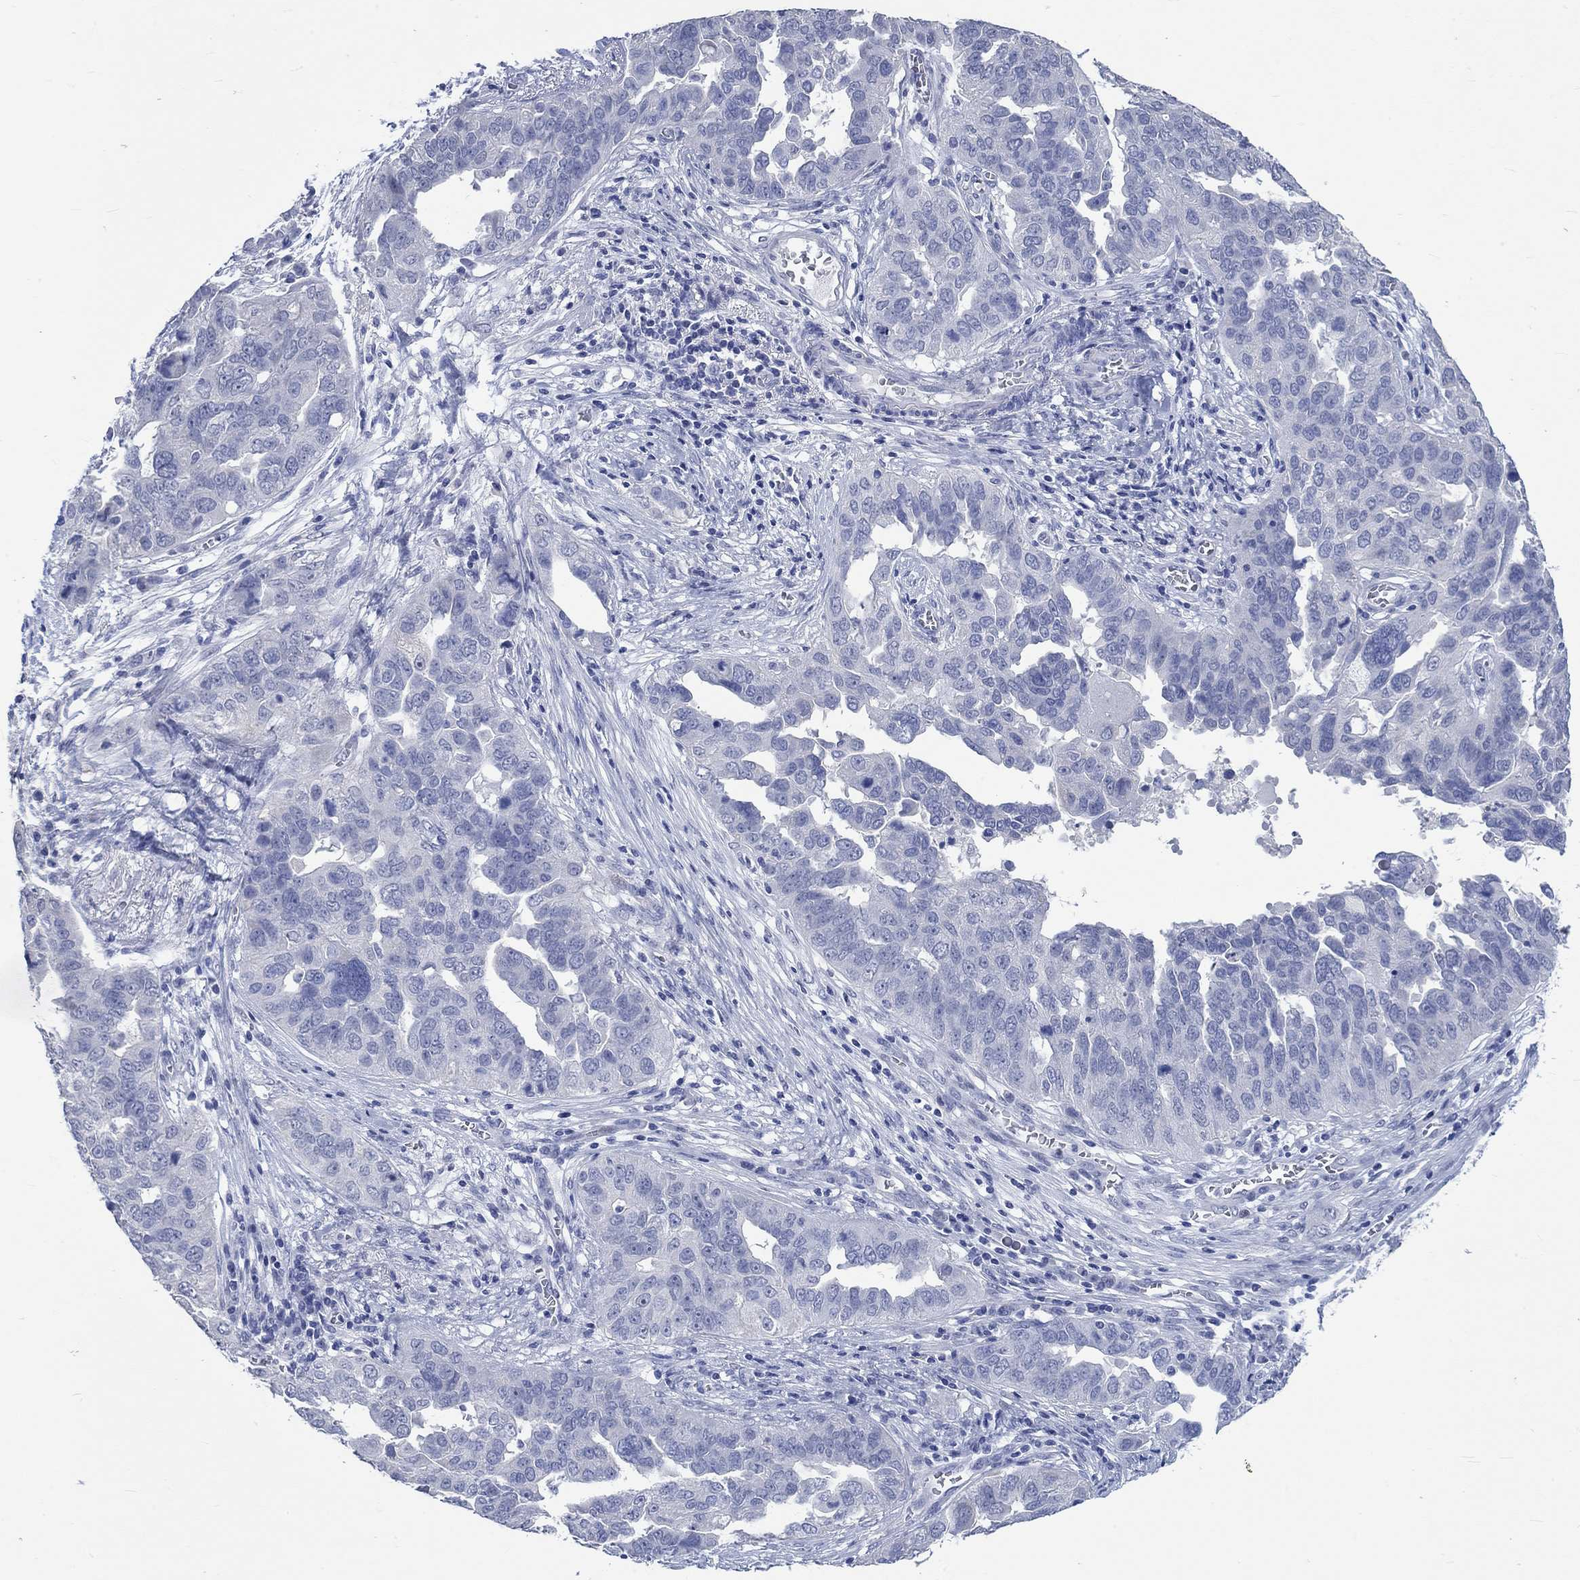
{"staining": {"intensity": "negative", "quantity": "none", "location": "none"}, "tissue": "ovarian cancer", "cell_type": "Tumor cells", "image_type": "cancer", "snomed": [{"axis": "morphology", "description": "Carcinoma, endometroid"}, {"axis": "topography", "description": "Soft tissue"}, {"axis": "topography", "description": "Ovary"}], "caption": "Tumor cells are negative for brown protein staining in ovarian cancer. (DAB (3,3'-diaminobenzidine) immunohistochemistry visualized using brightfield microscopy, high magnification).", "gene": "C4orf47", "patient": {"sex": "female", "age": 52}}